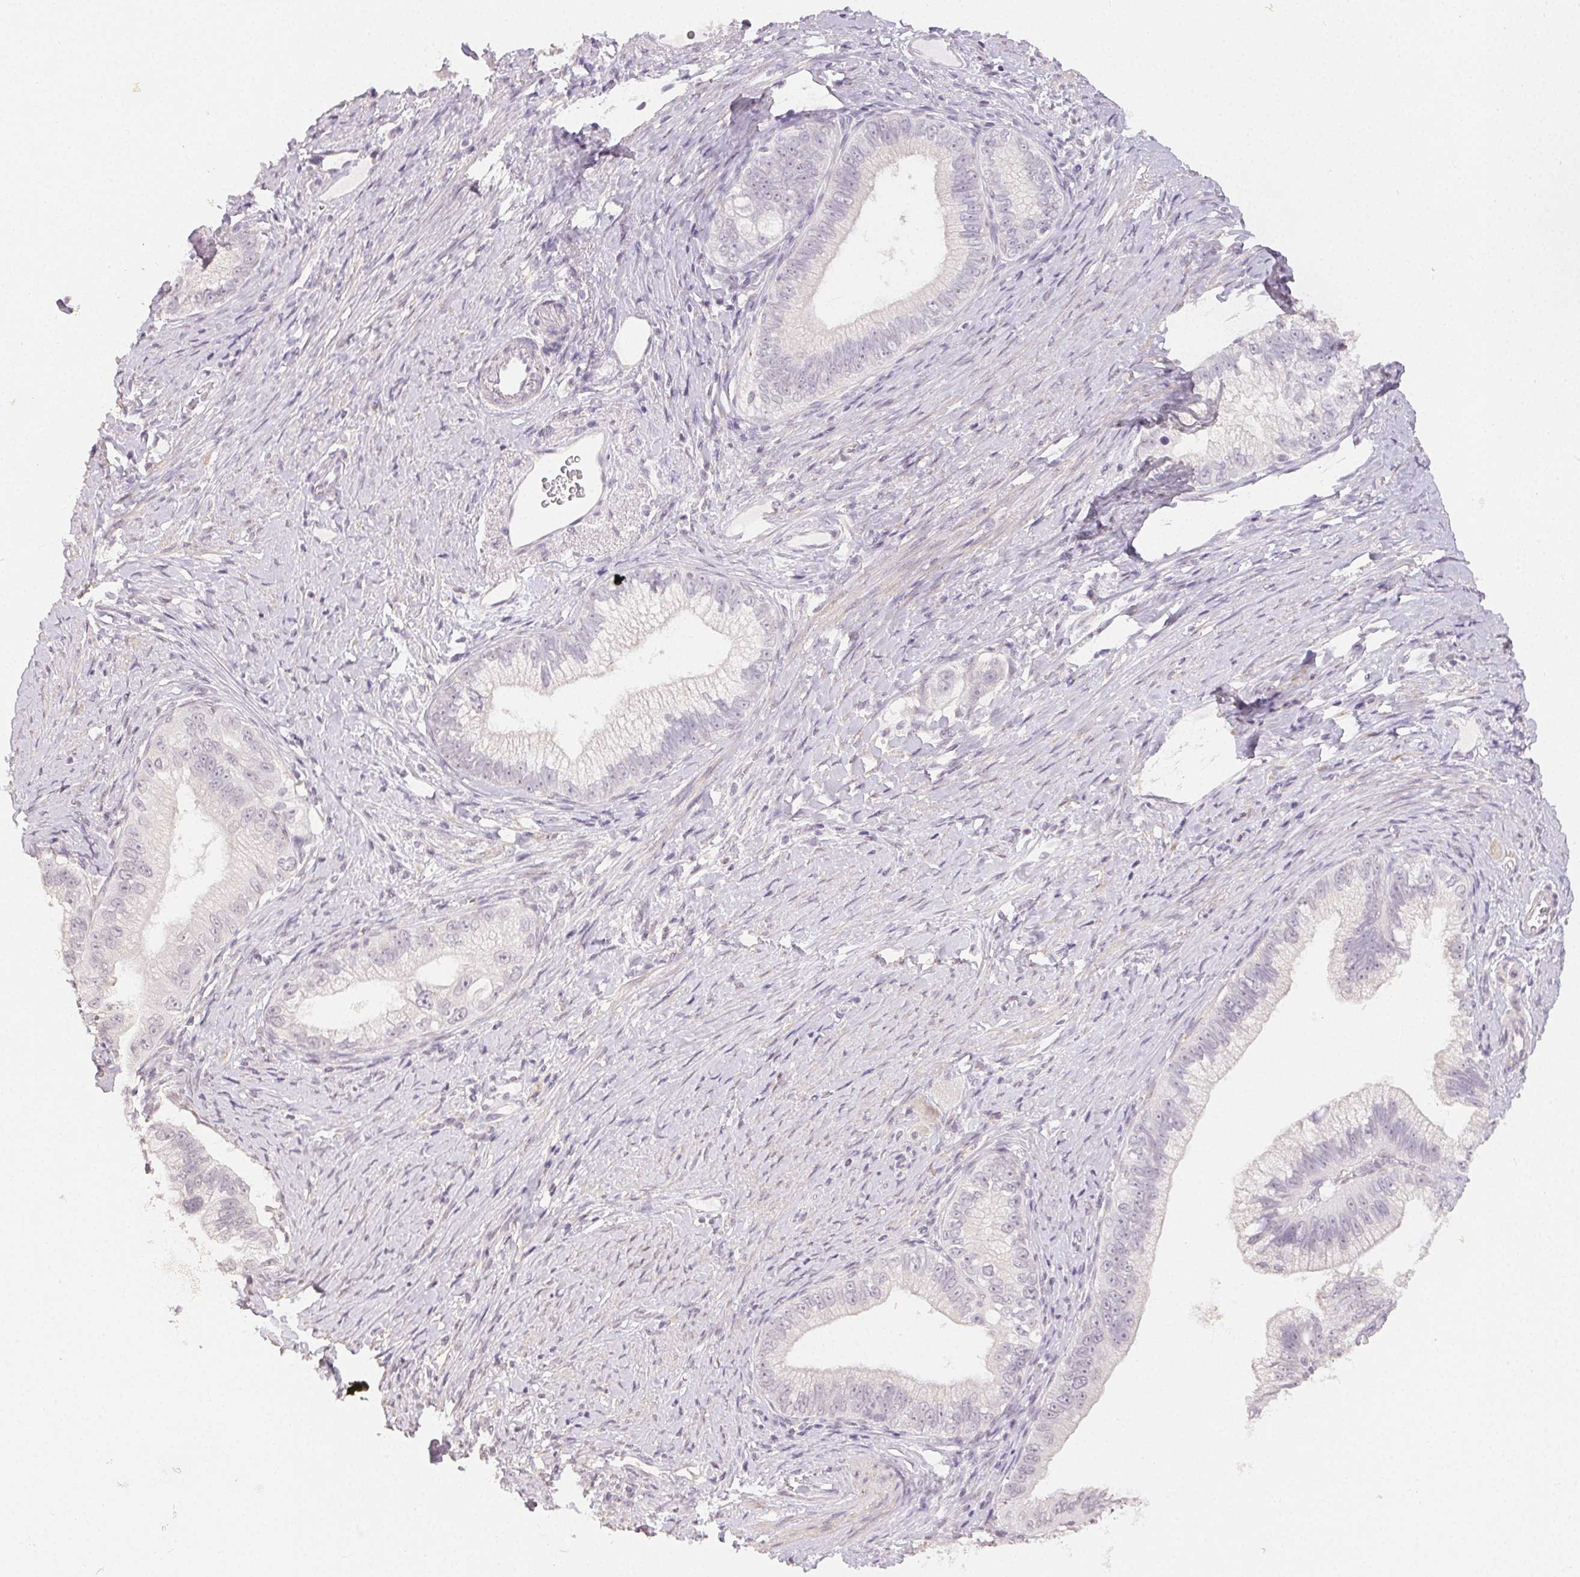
{"staining": {"intensity": "negative", "quantity": "none", "location": "none"}, "tissue": "pancreatic cancer", "cell_type": "Tumor cells", "image_type": "cancer", "snomed": [{"axis": "morphology", "description": "Adenocarcinoma, NOS"}, {"axis": "topography", "description": "Pancreas"}], "caption": "The image shows no staining of tumor cells in adenocarcinoma (pancreatic).", "gene": "TMEM174", "patient": {"sex": "male", "age": 70}}